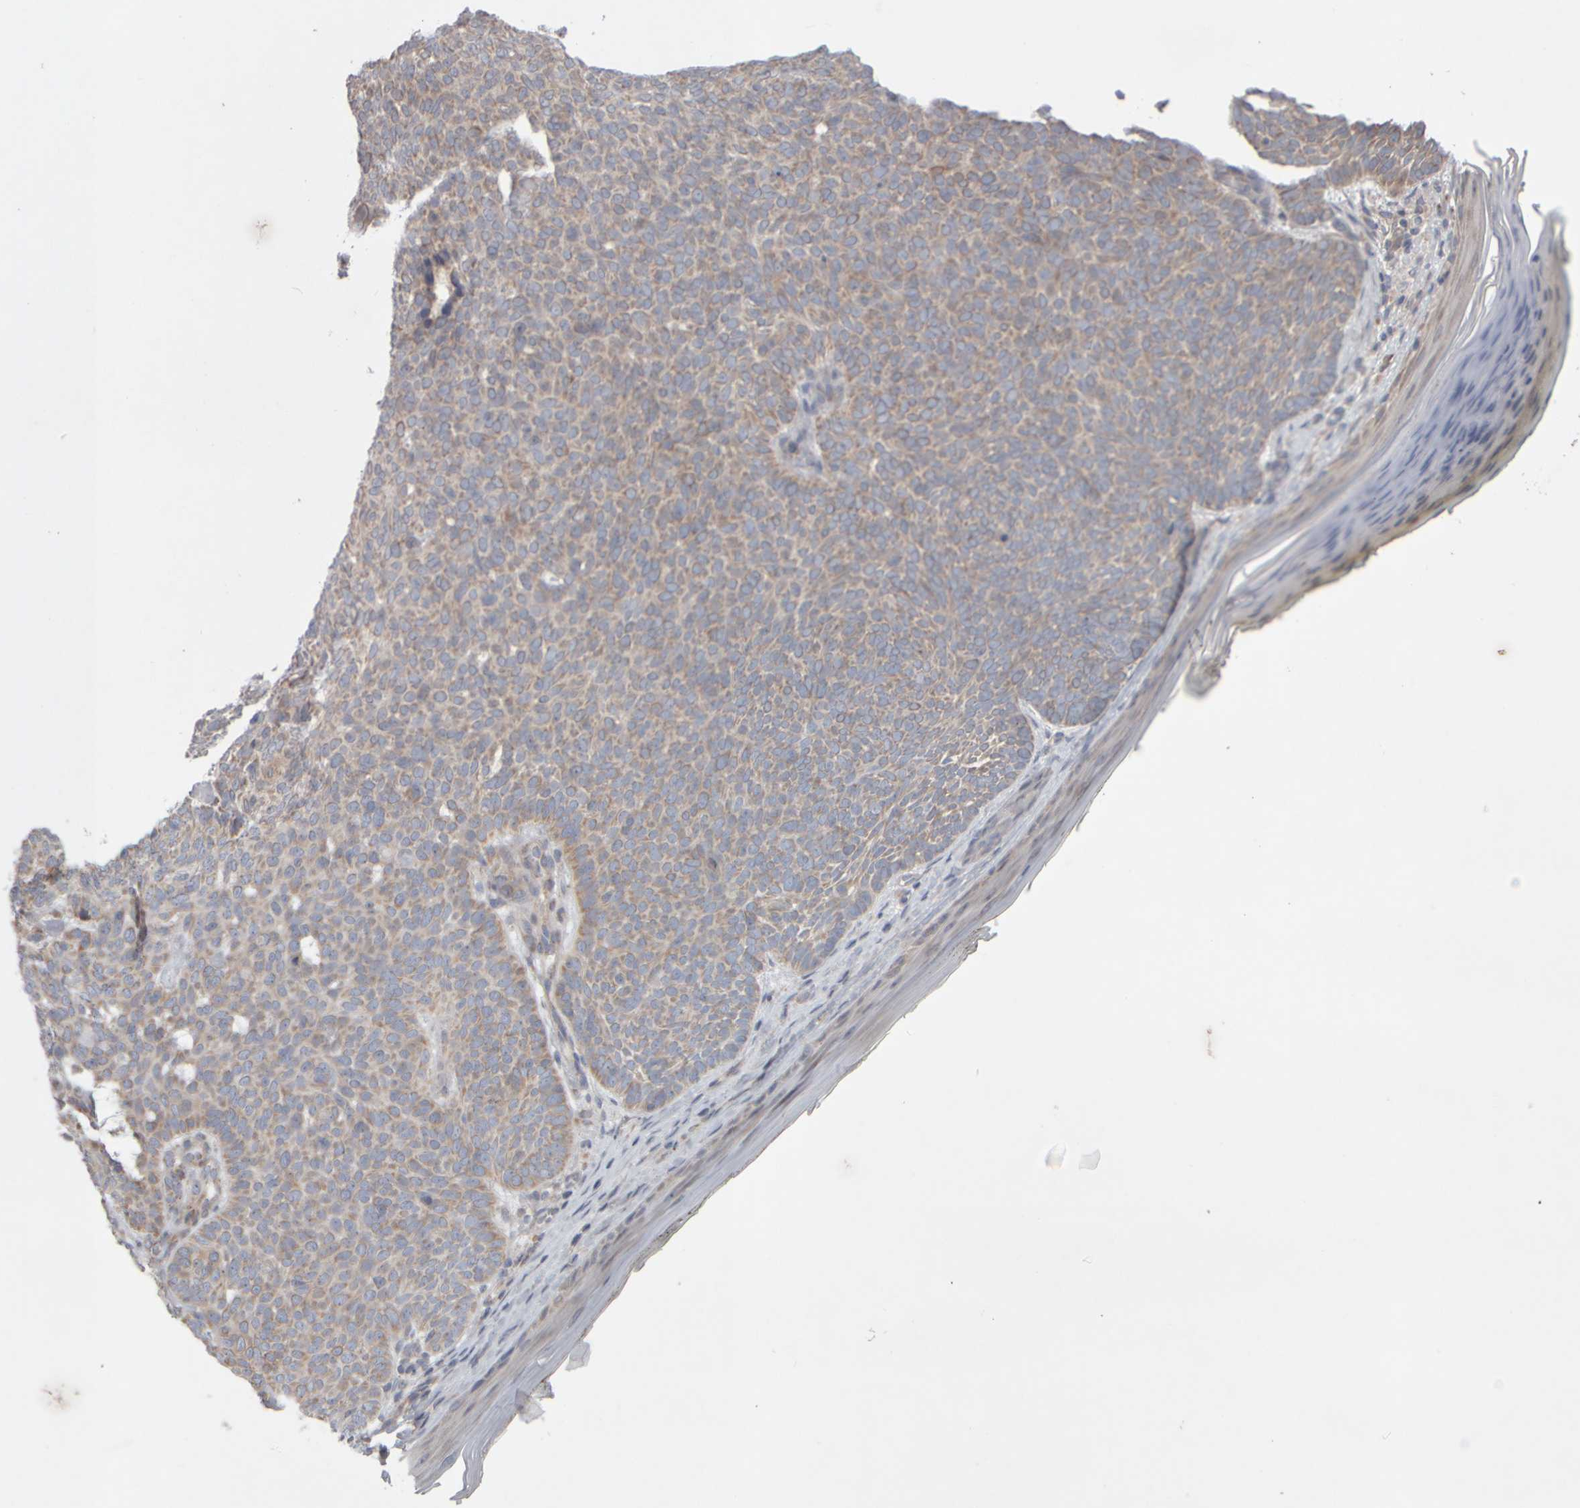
{"staining": {"intensity": "weak", "quantity": "25%-75%", "location": "cytoplasmic/membranous"}, "tissue": "skin cancer", "cell_type": "Tumor cells", "image_type": "cancer", "snomed": [{"axis": "morphology", "description": "Basal cell carcinoma"}, {"axis": "topography", "description": "Skin"}], "caption": "Weak cytoplasmic/membranous protein expression is appreciated in approximately 25%-75% of tumor cells in skin cancer. The staining is performed using DAB (3,3'-diaminobenzidine) brown chromogen to label protein expression. The nuclei are counter-stained blue using hematoxylin.", "gene": "SCO1", "patient": {"sex": "male", "age": 61}}